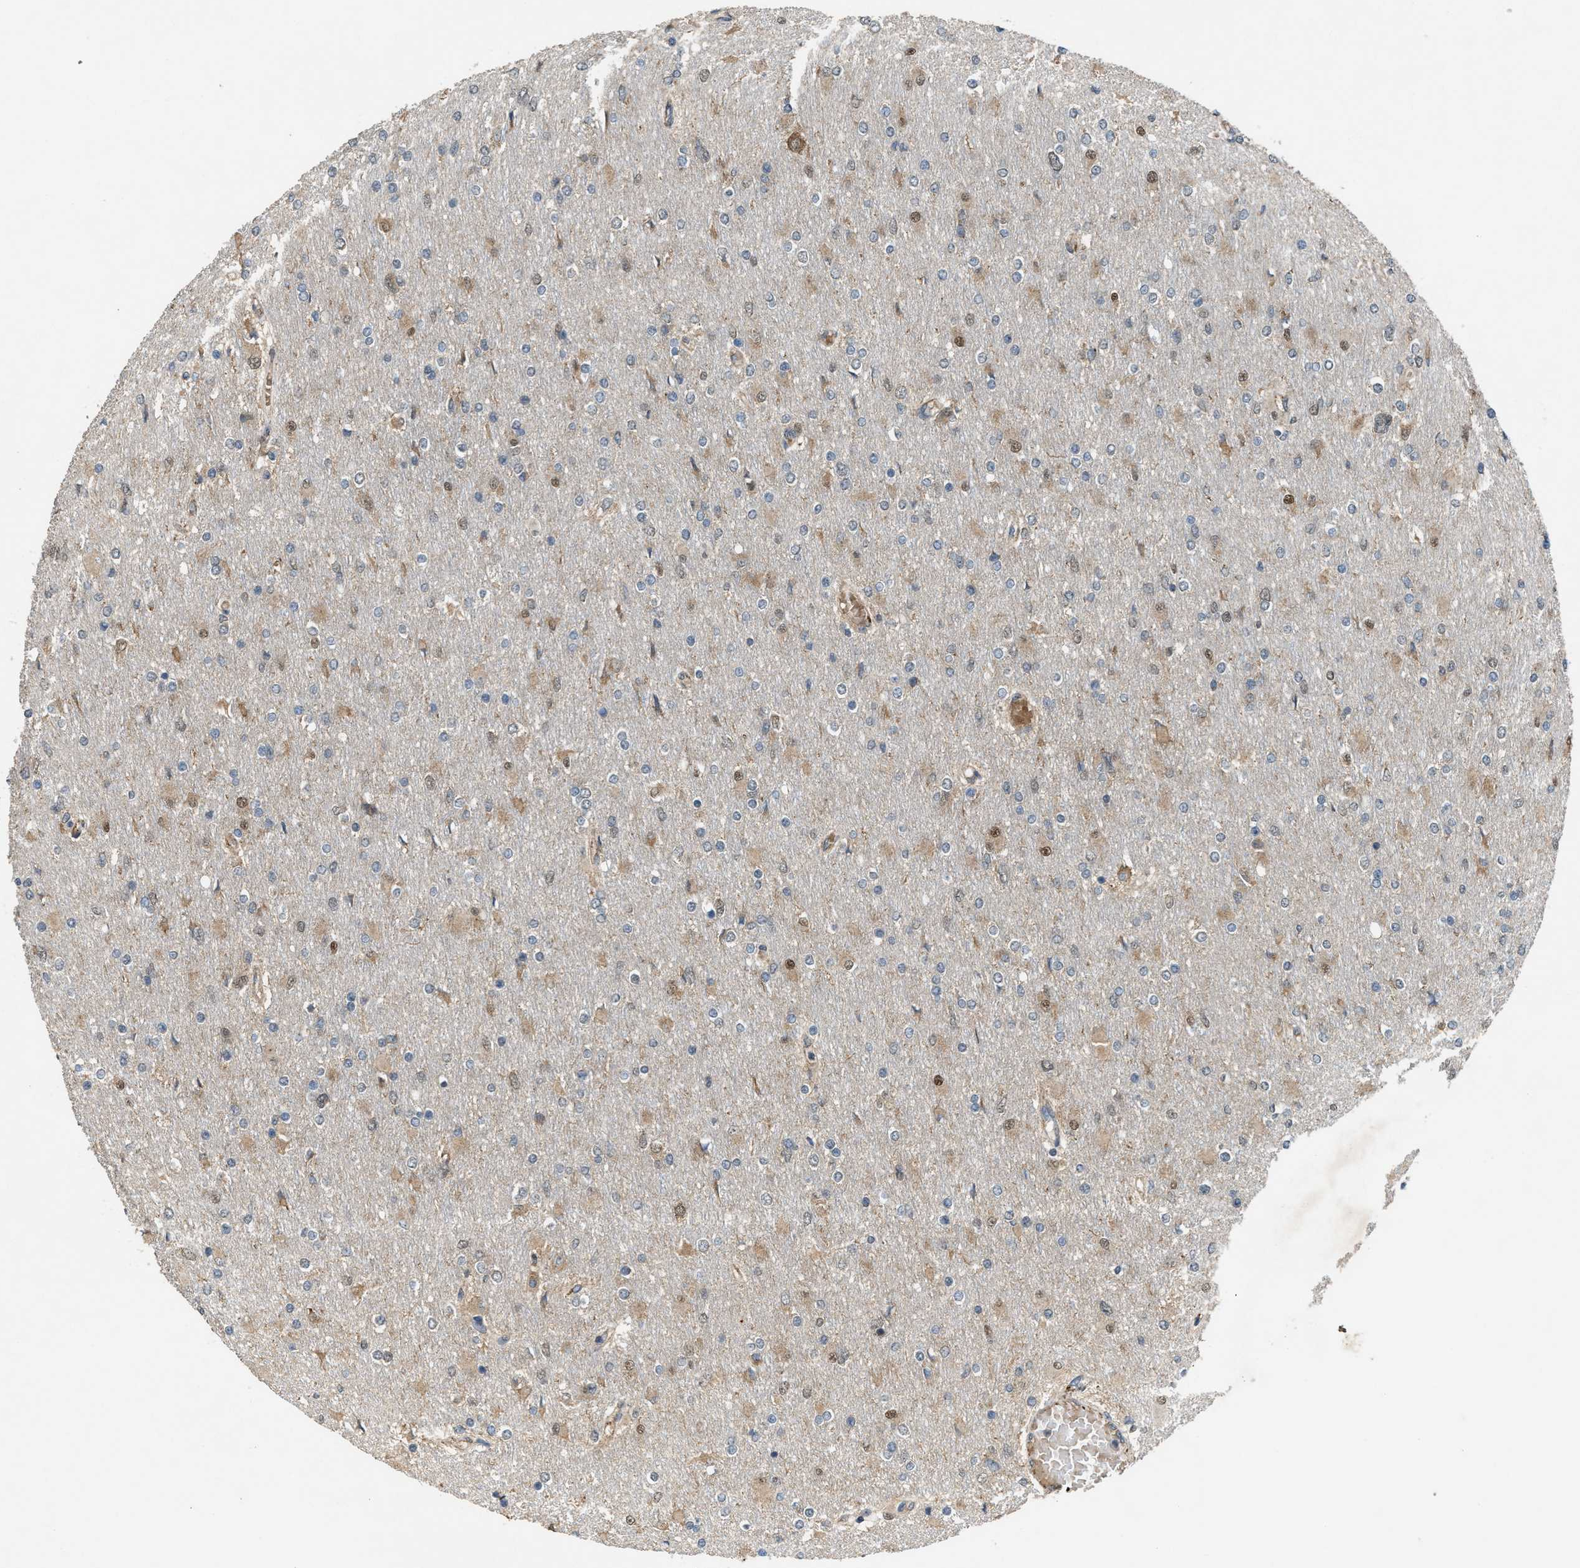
{"staining": {"intensity": "weak", "quantity": "25%-75%", "location": "cytoplasmic/membranous"}, "tissue": "glioma", "cell_type": "Tumor cells", "image_type": "cancer", "snomed": [{"axis": "morphology", "description": "Glioma, malignant, High grade"}, {"axis": "topography", "description": "Cerebral cortex"}], "caption": "Glioma stained for a protein demonstrates weak cytoplasmic/membranous positivity in tumor cells. (brown staining indicates protein expression, while blue staining denotes nuclei).", "gene": "ARHGEF5", "patient": {"sex": "female", "age": 36}}